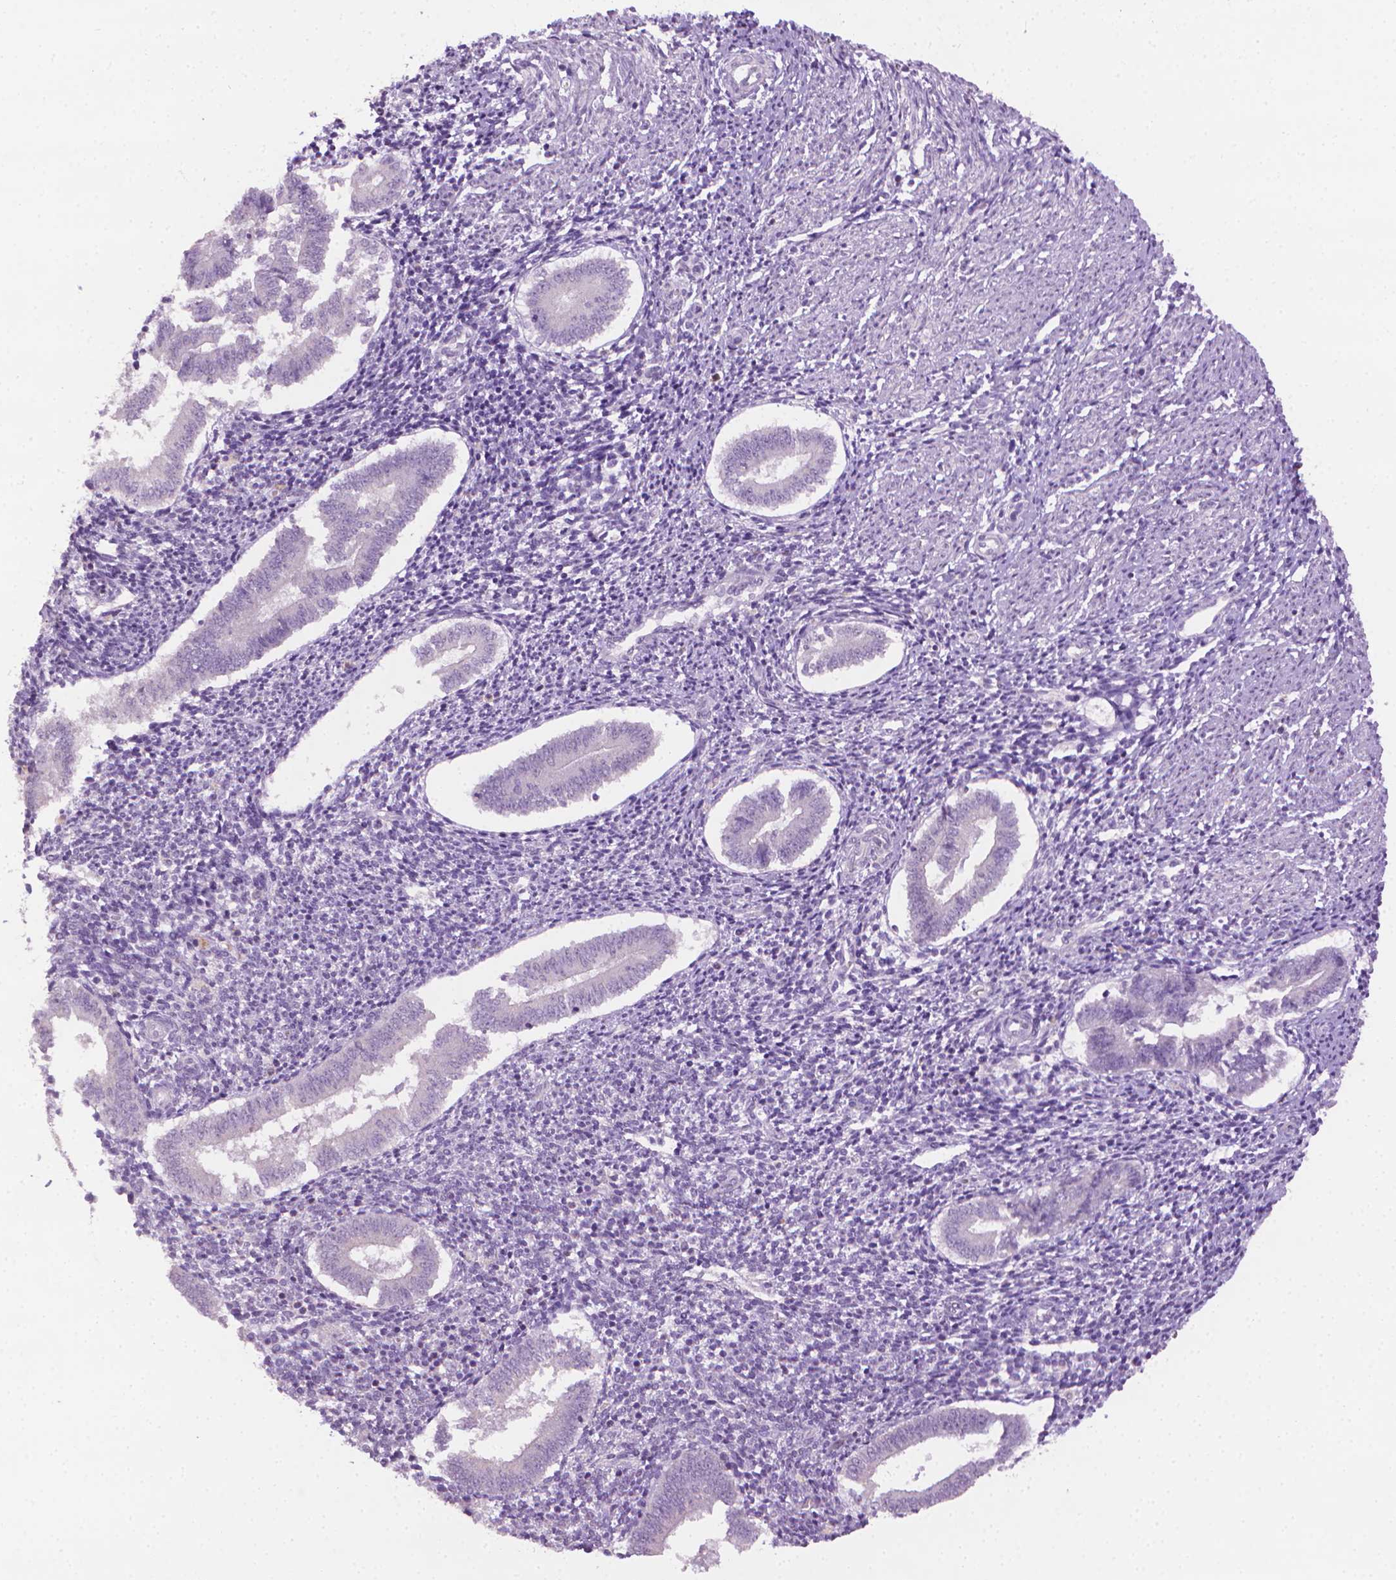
{"staining": {"intensity": "negative", "quantity": "none", "location": "none"}, "tissue": "endometrium", "cell_type": "Cells in endometrial stroma", "image_type": "normal", "snomed": [{"axis": "morphology", "description": "Normal tissue, NOS"}, {"axis": "topography", "description": "Endometrium"}], "caption": "A high-resolution micrograph shows immunohistochemistry (IHC) staining of normal endometrium, which reveals no significant positivity in cells in endometrial stroma. The staining is performed using DAB brown chromogen with nuclei counter-stained in using hematoxylin.", "gene": "CDKN2D", "patient": {"sex": "female", "age": 25}}